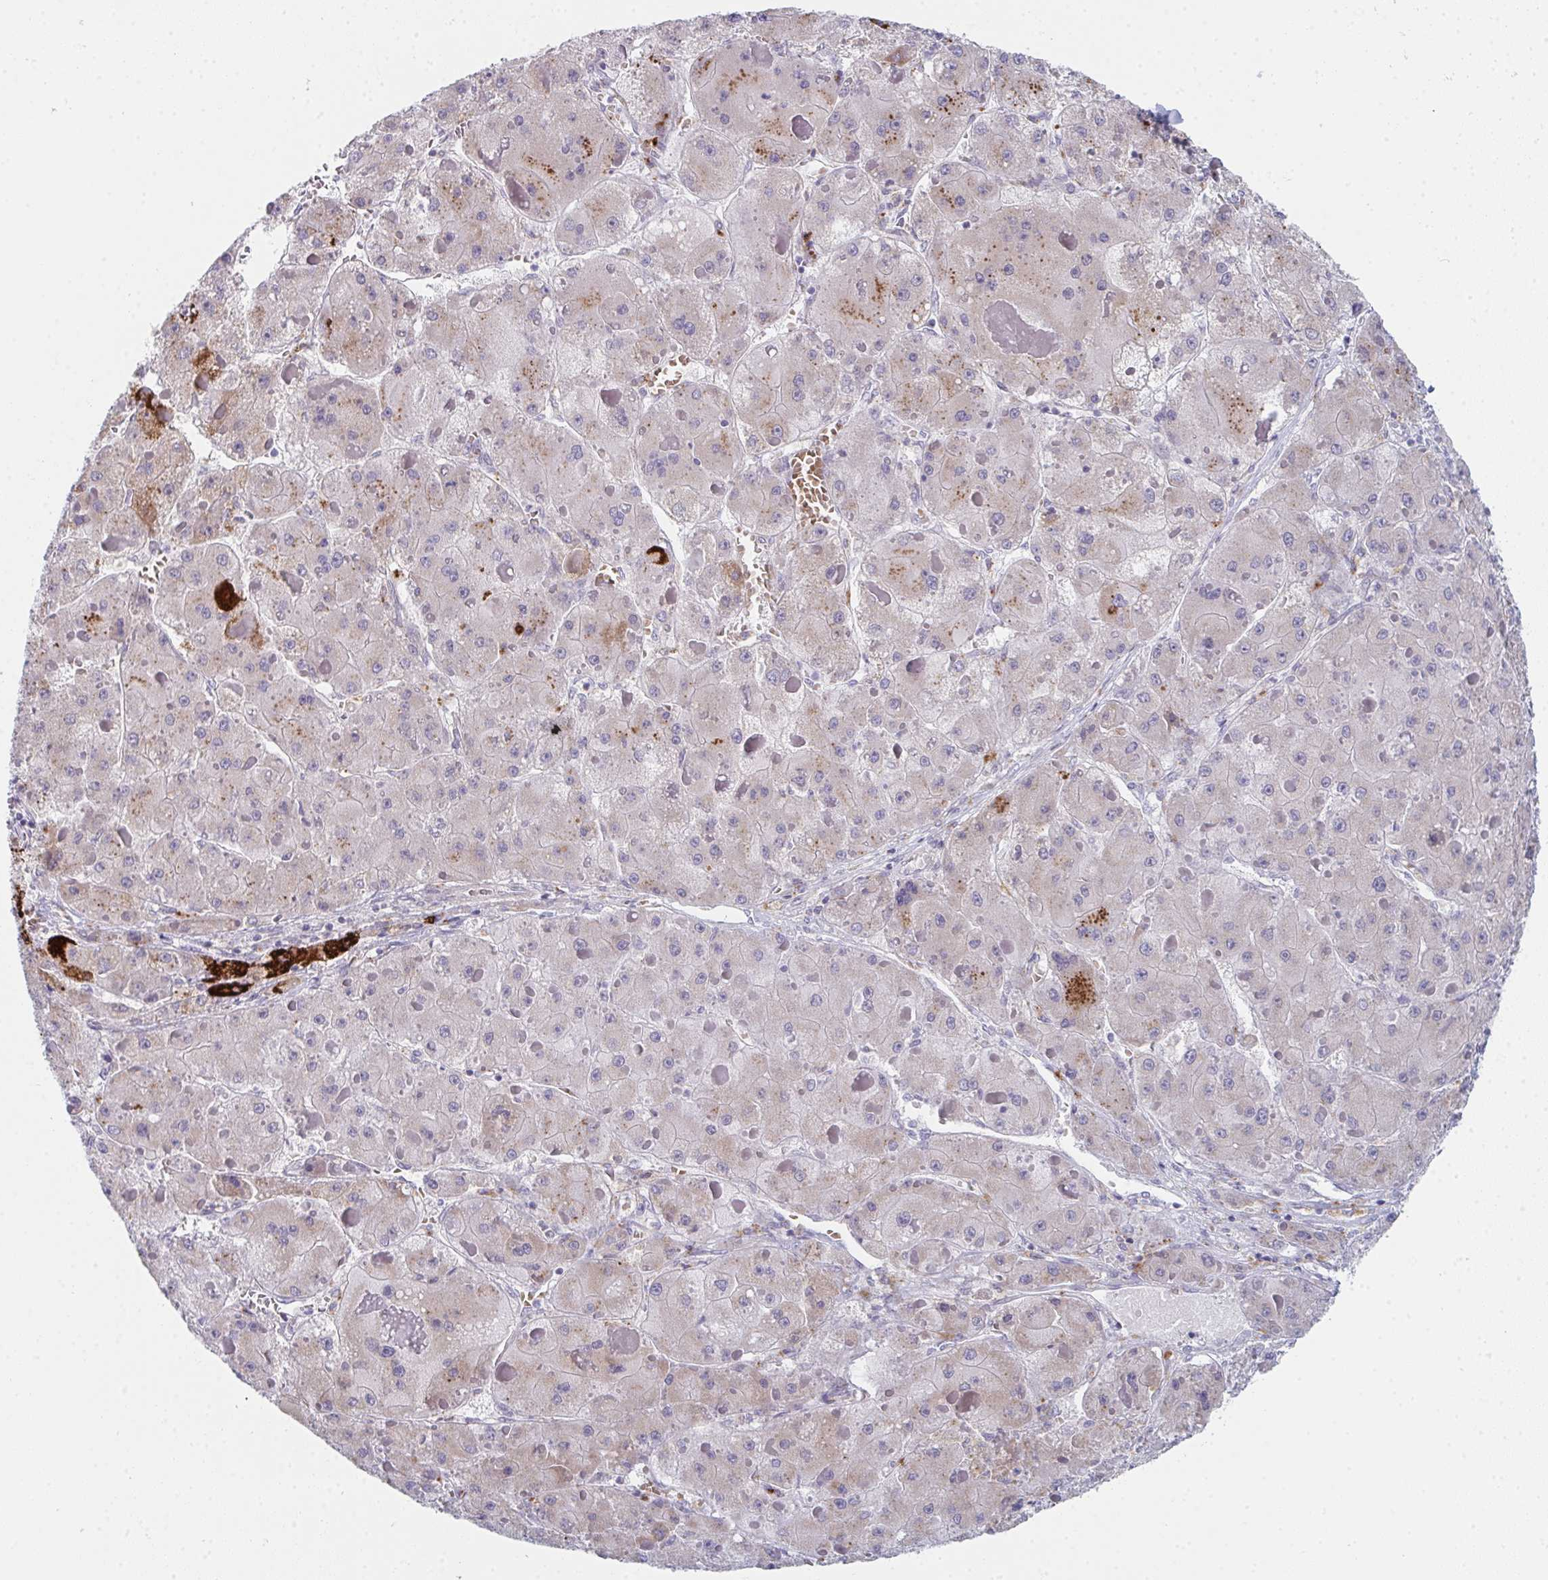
{"staining": {"intensity": "weak", "quantity": "<25%", "location": "cytoplasmic/membranous"}, "tissue": "liver cancer", "cell_type": "Tumor cells", "image_type": "cancer", "snomed": [{"axis": "morphology", "description": "Carcinoma, Hepatocellular, NOS"}, {"axis": "topography", "description": "Liver"}], "caption": "This is an immunohistochemistry photomicrograph of human liver hepatocellular carcinoma. There is no expression in tumor cells.", "gene": "VWDE", "patient": {"sex": "female", "age": 73}}